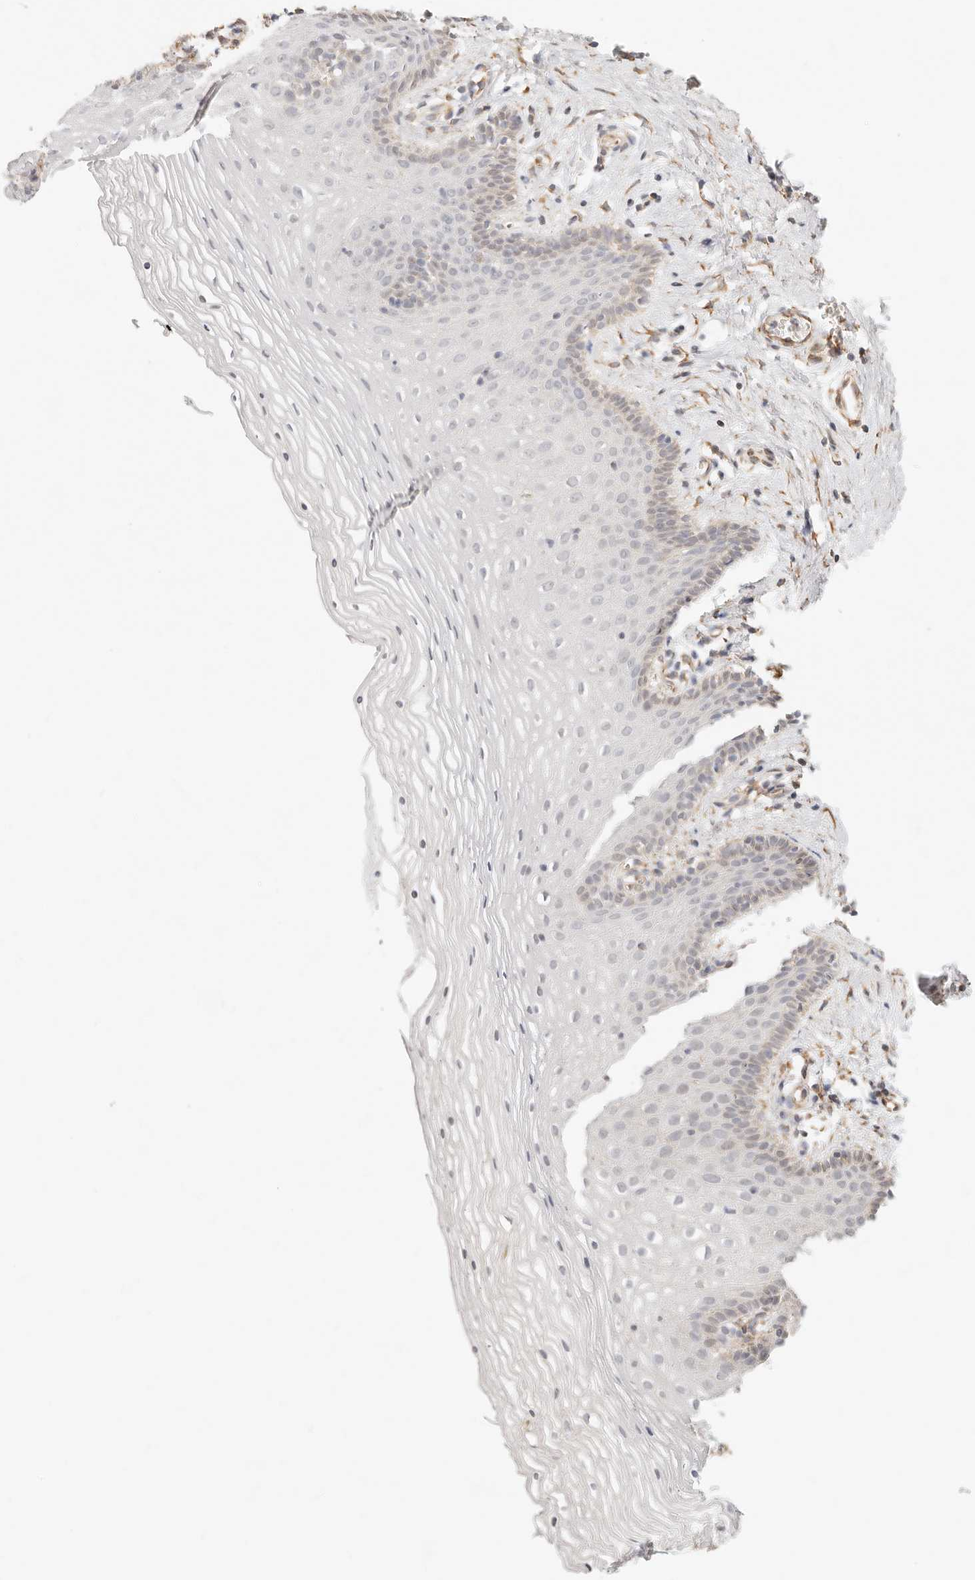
{"staining": {"intensity": "moderate", "quantity": "<25%", "location": "cytoplasmic/membranous"}, "tissue": "vagina", "cell_type": "Squamous epithelial cells", "image_type": "normal", "snomed": [{"axis": "morphology", "description": "Normal tissue, NOS"}, {"axis": "topography", "description": "Vagina"}], "caption": "Immunohistochemistry (IHC) staining of normal vagina, which reveals low levels of moderate cytoplasmic/membranous expression in approximately <25% of squamous epithelial cells indicating moderate cytoplasmic/membranous protein staining. The staining was performed using DAB (brown) for protein detection and nuclei were counterstained in hematoxylin (blue).", "gene": "ZC3H11A", "patient": {"sex": "female", "age": 32}}